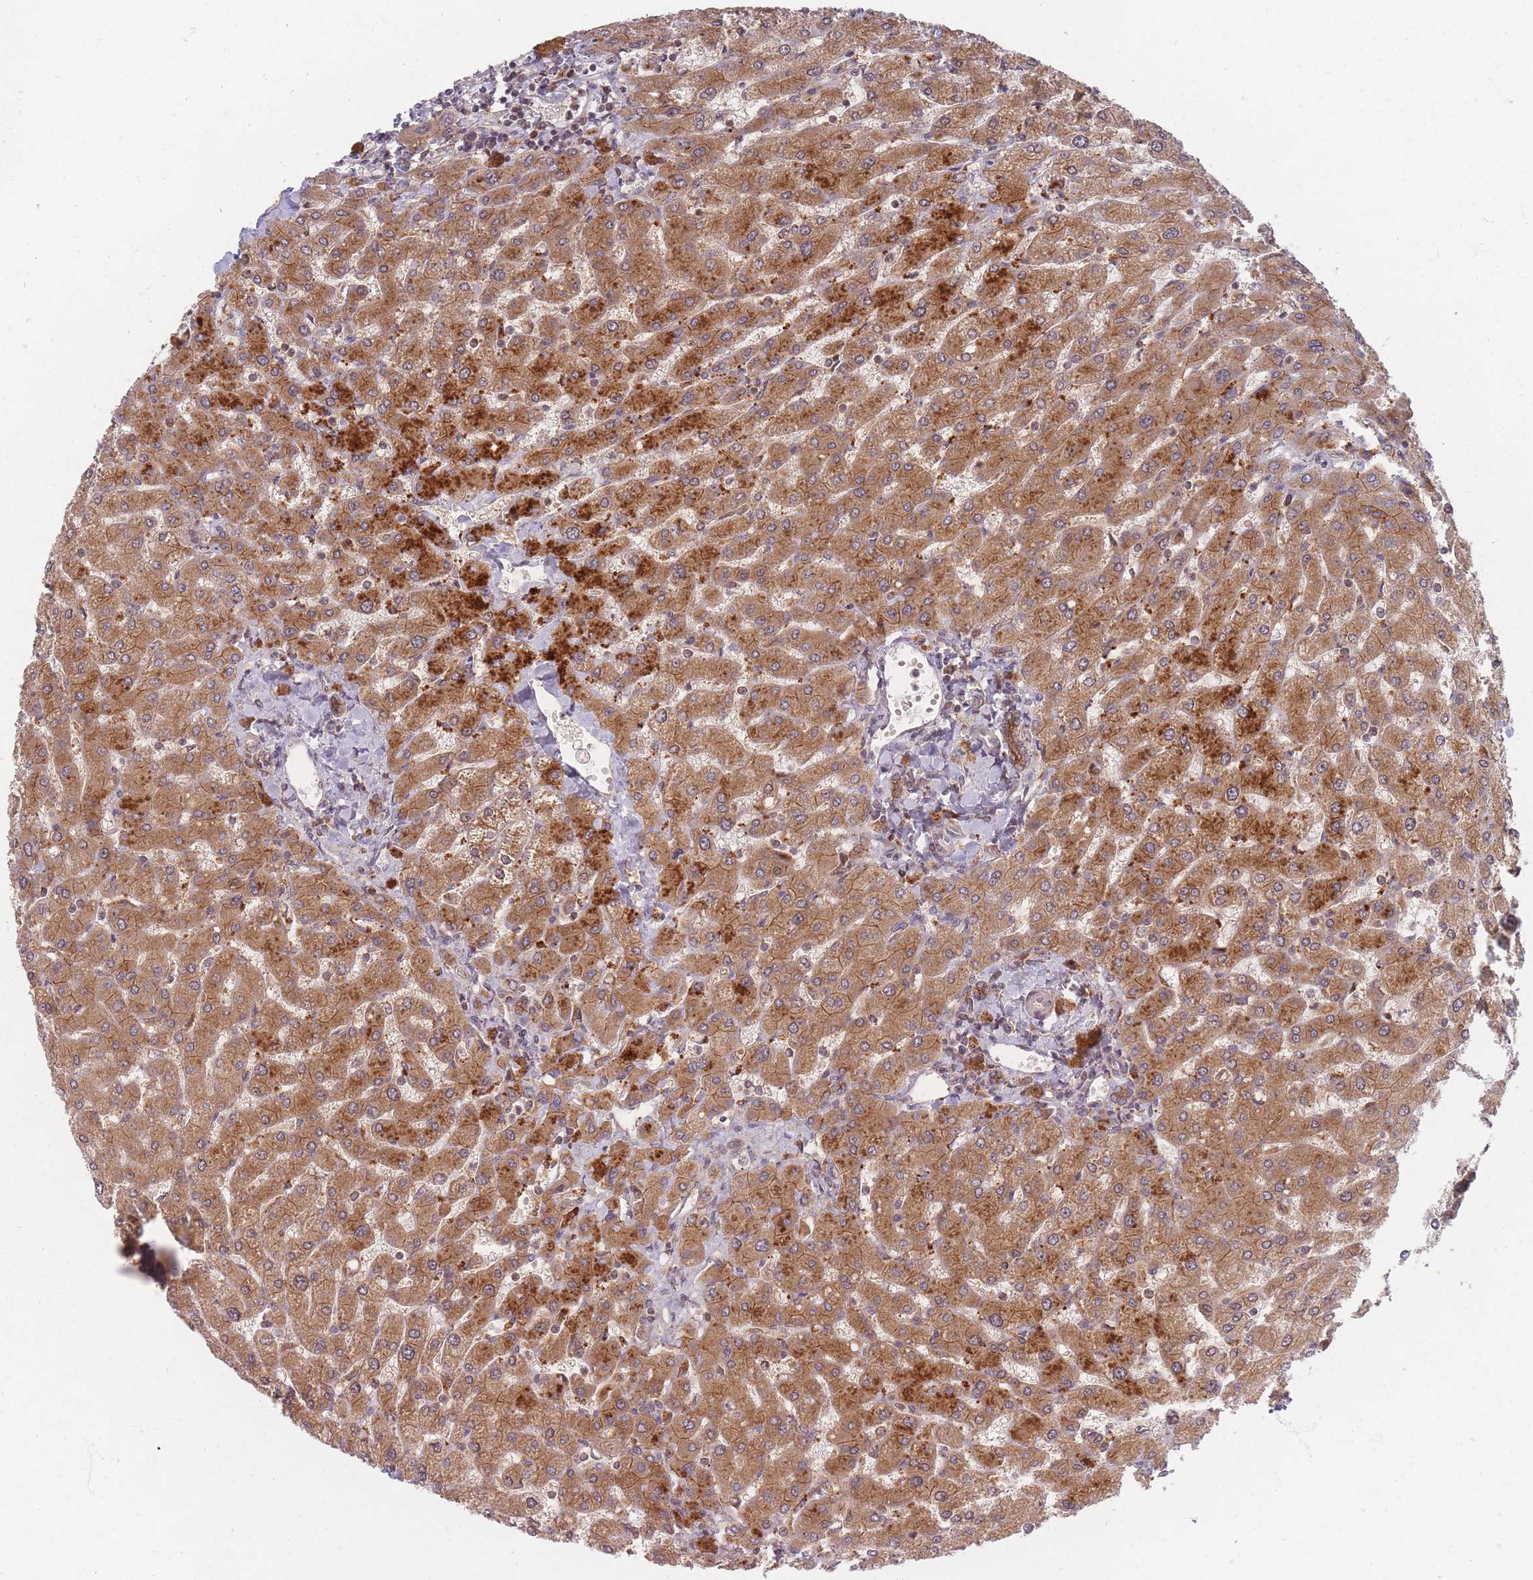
{"staining": {"intensity": "moderate", "quantity": ">75%", "location": "cytoplasmic/membranous"}, "tissue": "liver", "cell_type": "Cholangiocytes", "image_type": "normal", "snomed": [{"axis": "morphology", "description": "Normal tissue, NOS"}, {"axis": "topography", "description": "Liver"}], "caption": "Protein expression analysis of unremarkable human liver reveals moderate cytoplasmic/membranous staining in approximately >75% of cholangiocytes. (brown staining indicates protein expression, while blue staining denotes nuclei).", "gene": "RADX", "patient": {"sex": "male", "age": 55}}